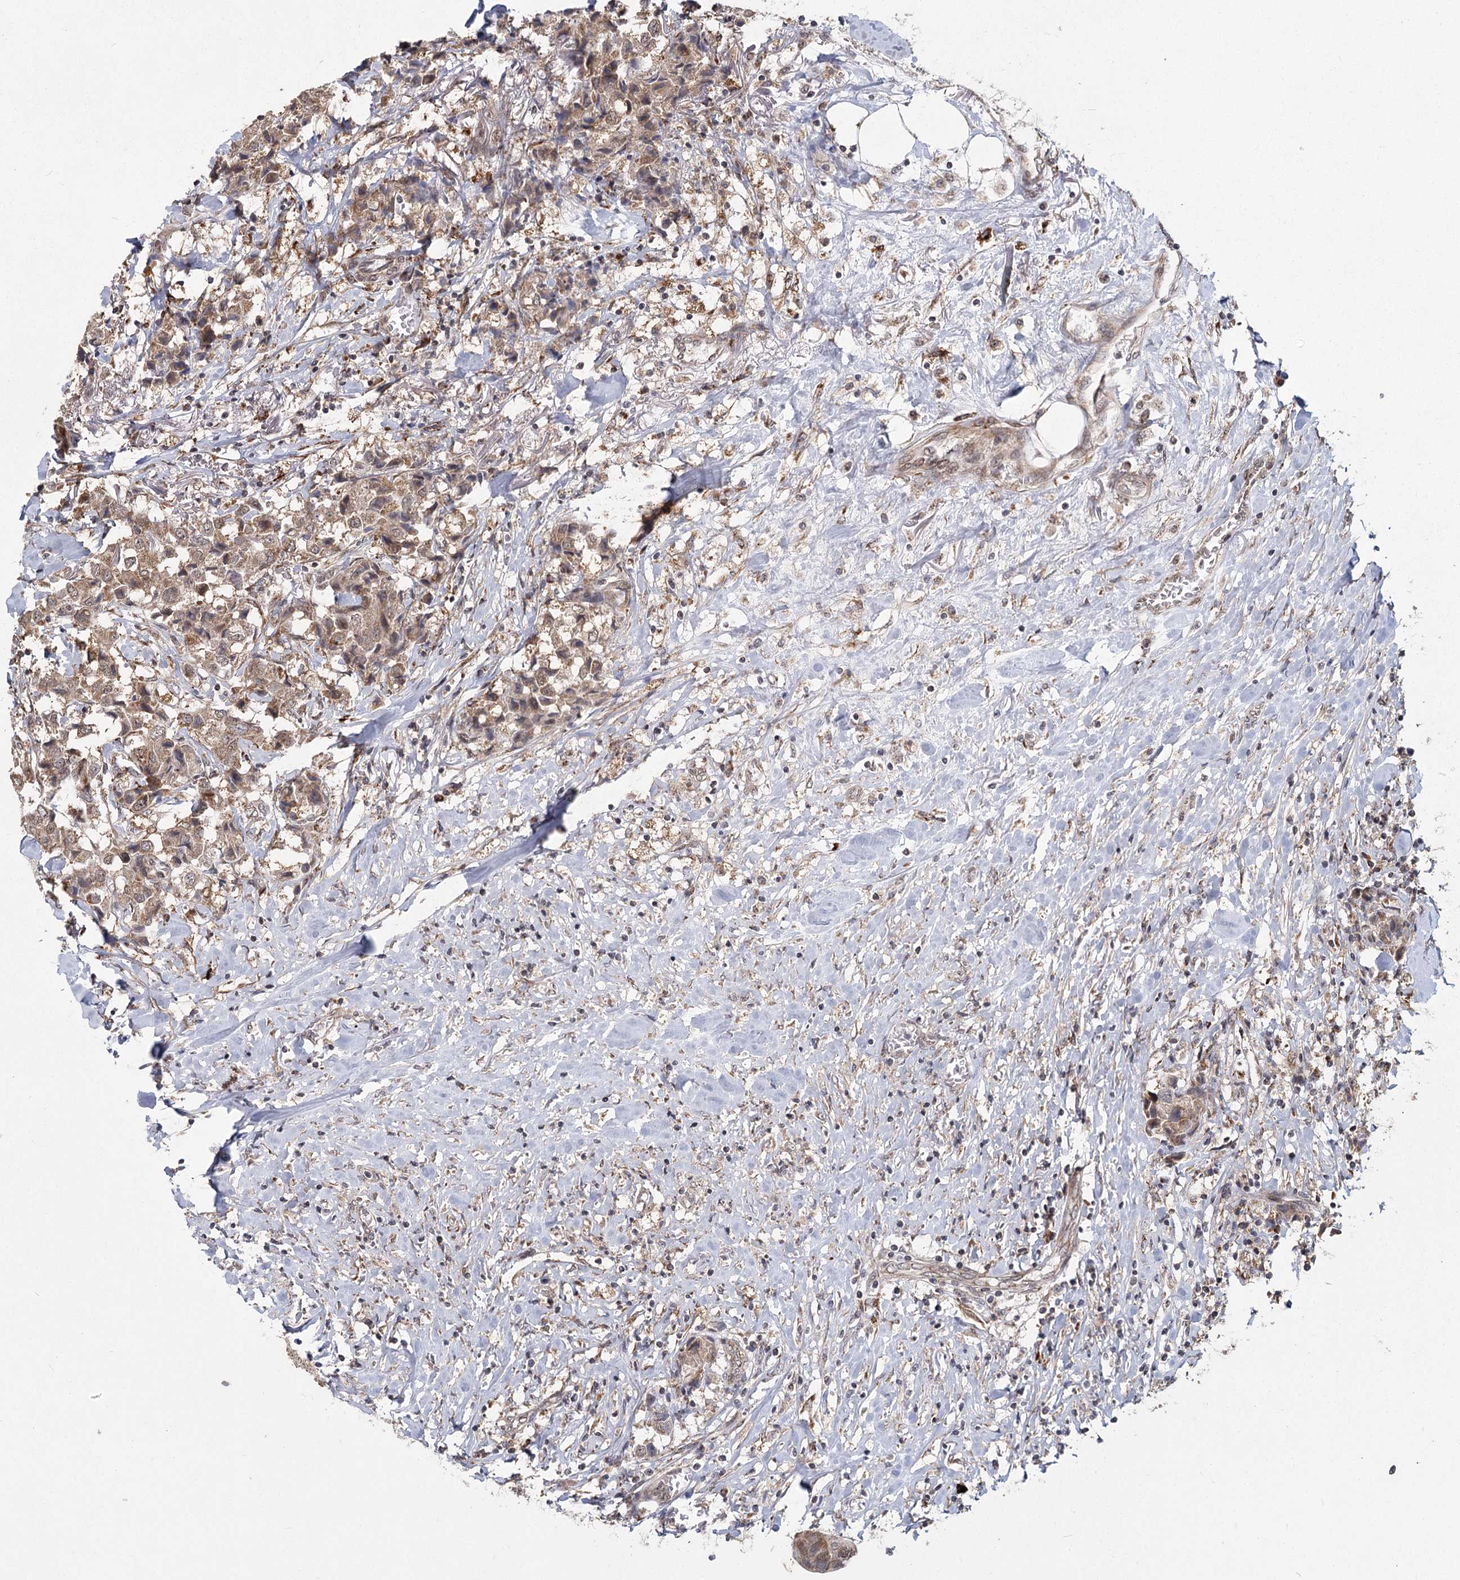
{"staining": {"intensity": "moderate", "quantity": ">75%", "location": "cytoplasmic/membranous"}, "tissue": "breast cancer", "cell_type": "Tumor cells", "image_type": "cancer", "snomed": [{"axis": "morphology", "description": "Duct carcinoma"}, {"axis": "topography", "description": "Breast"}], "caption": "The immunohistochemical stain labels moderate cytoplasmic/membranous expression in tumor cells of breast cancer (intraductal carcinoma) tissue.", "gene": "ZCCHC24", "patient": {"sex": "female", "age": 80}}